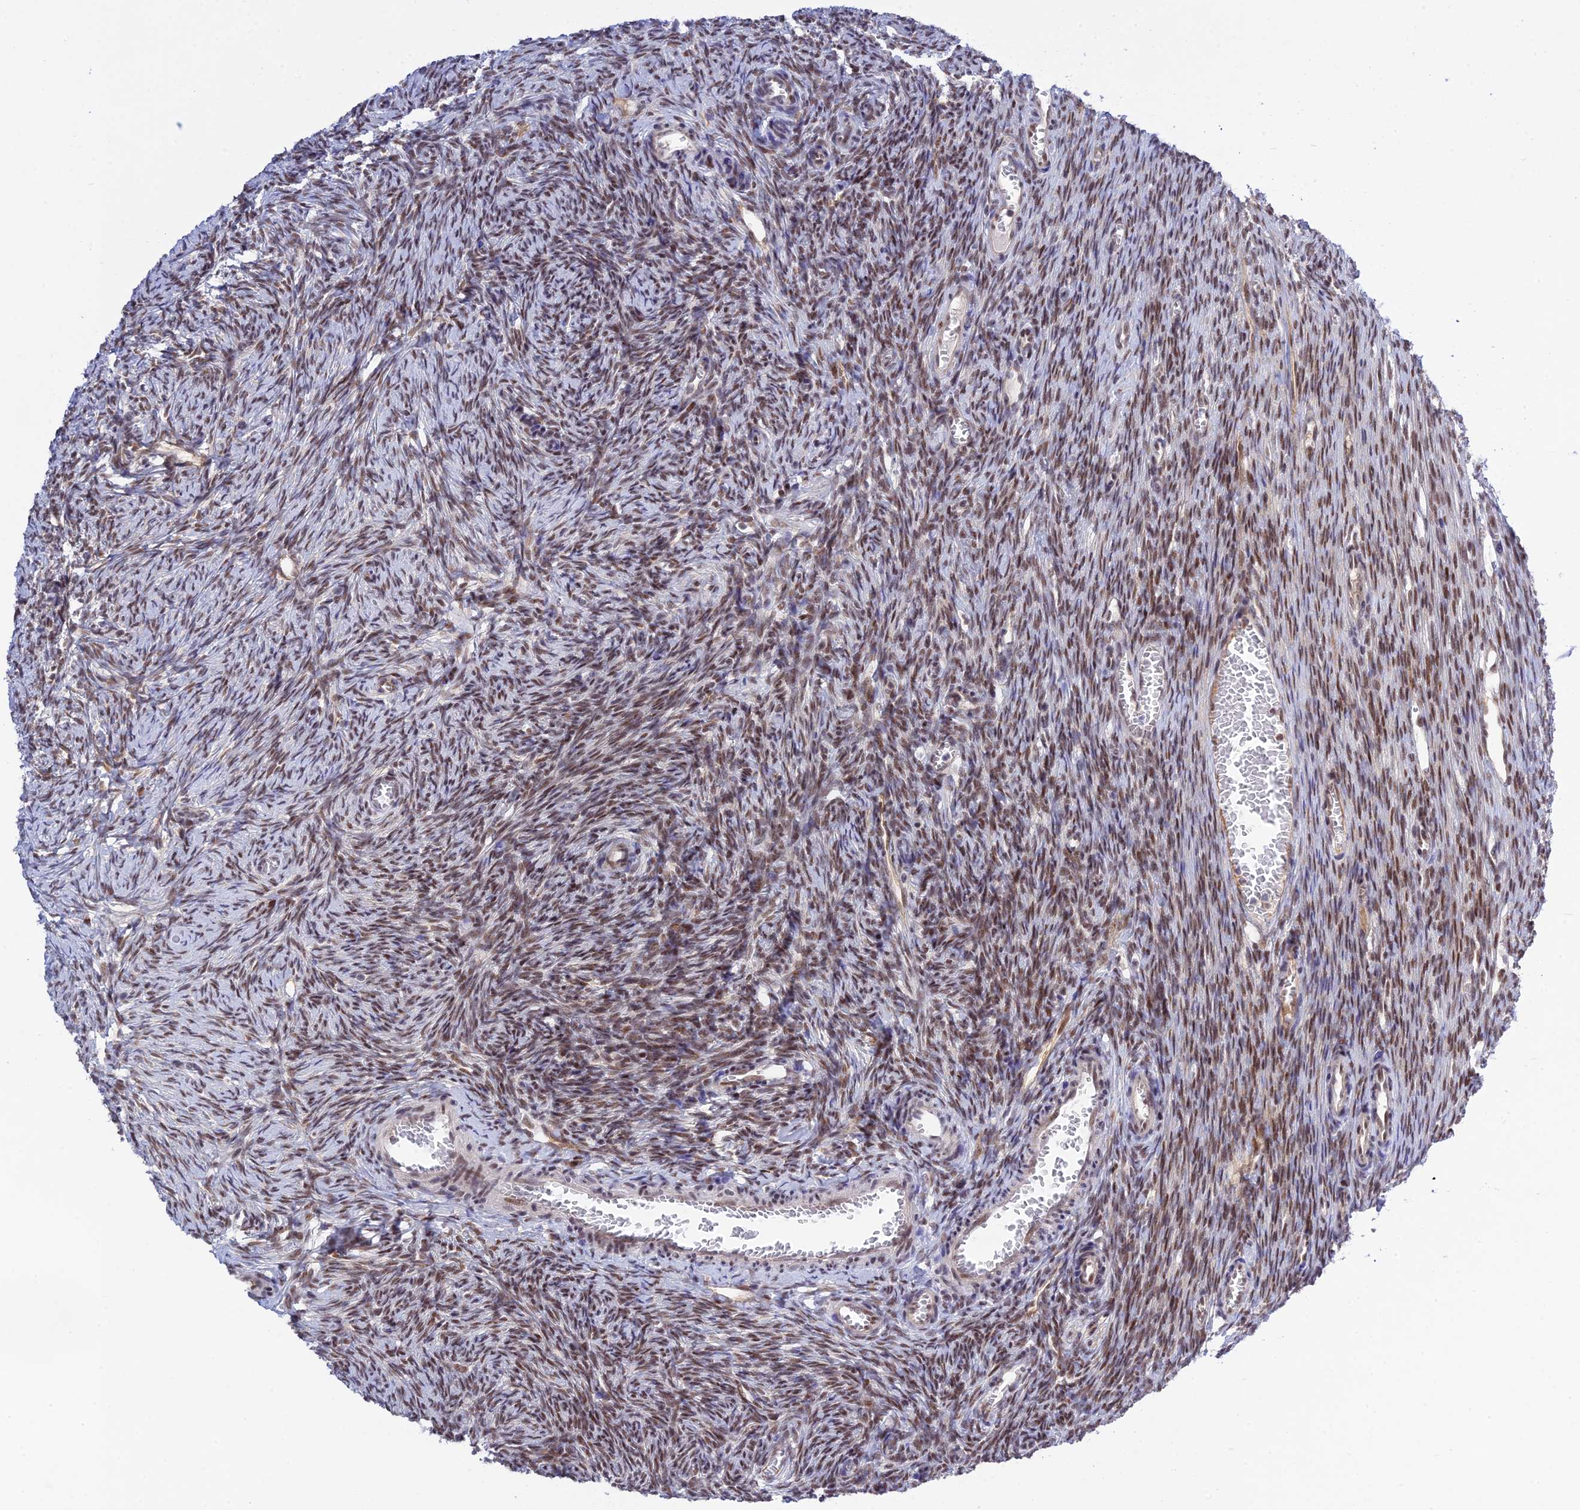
{"staining": {"intensity": "moderate", "quantity": ">75%", "location": "nuclear"}, "tissue": "ovary", "cell_type": "Ovarian stroma cells", "image_type": "normal", "snomed": [{"axis": "morphology", "description": "Normal tissue, NOS"}, {"axis": "topography", "description": "Ovary"}], "caption": "Immunohistochemistry histopathology image of unremarkable ovary stained for a protein (brown), which reveals medium levels of moderate nuclear expression in approximately >75% of ovarian stroma cells.", "gene": "TCEA1", "patient": {"sex": "female", "age": 44}}